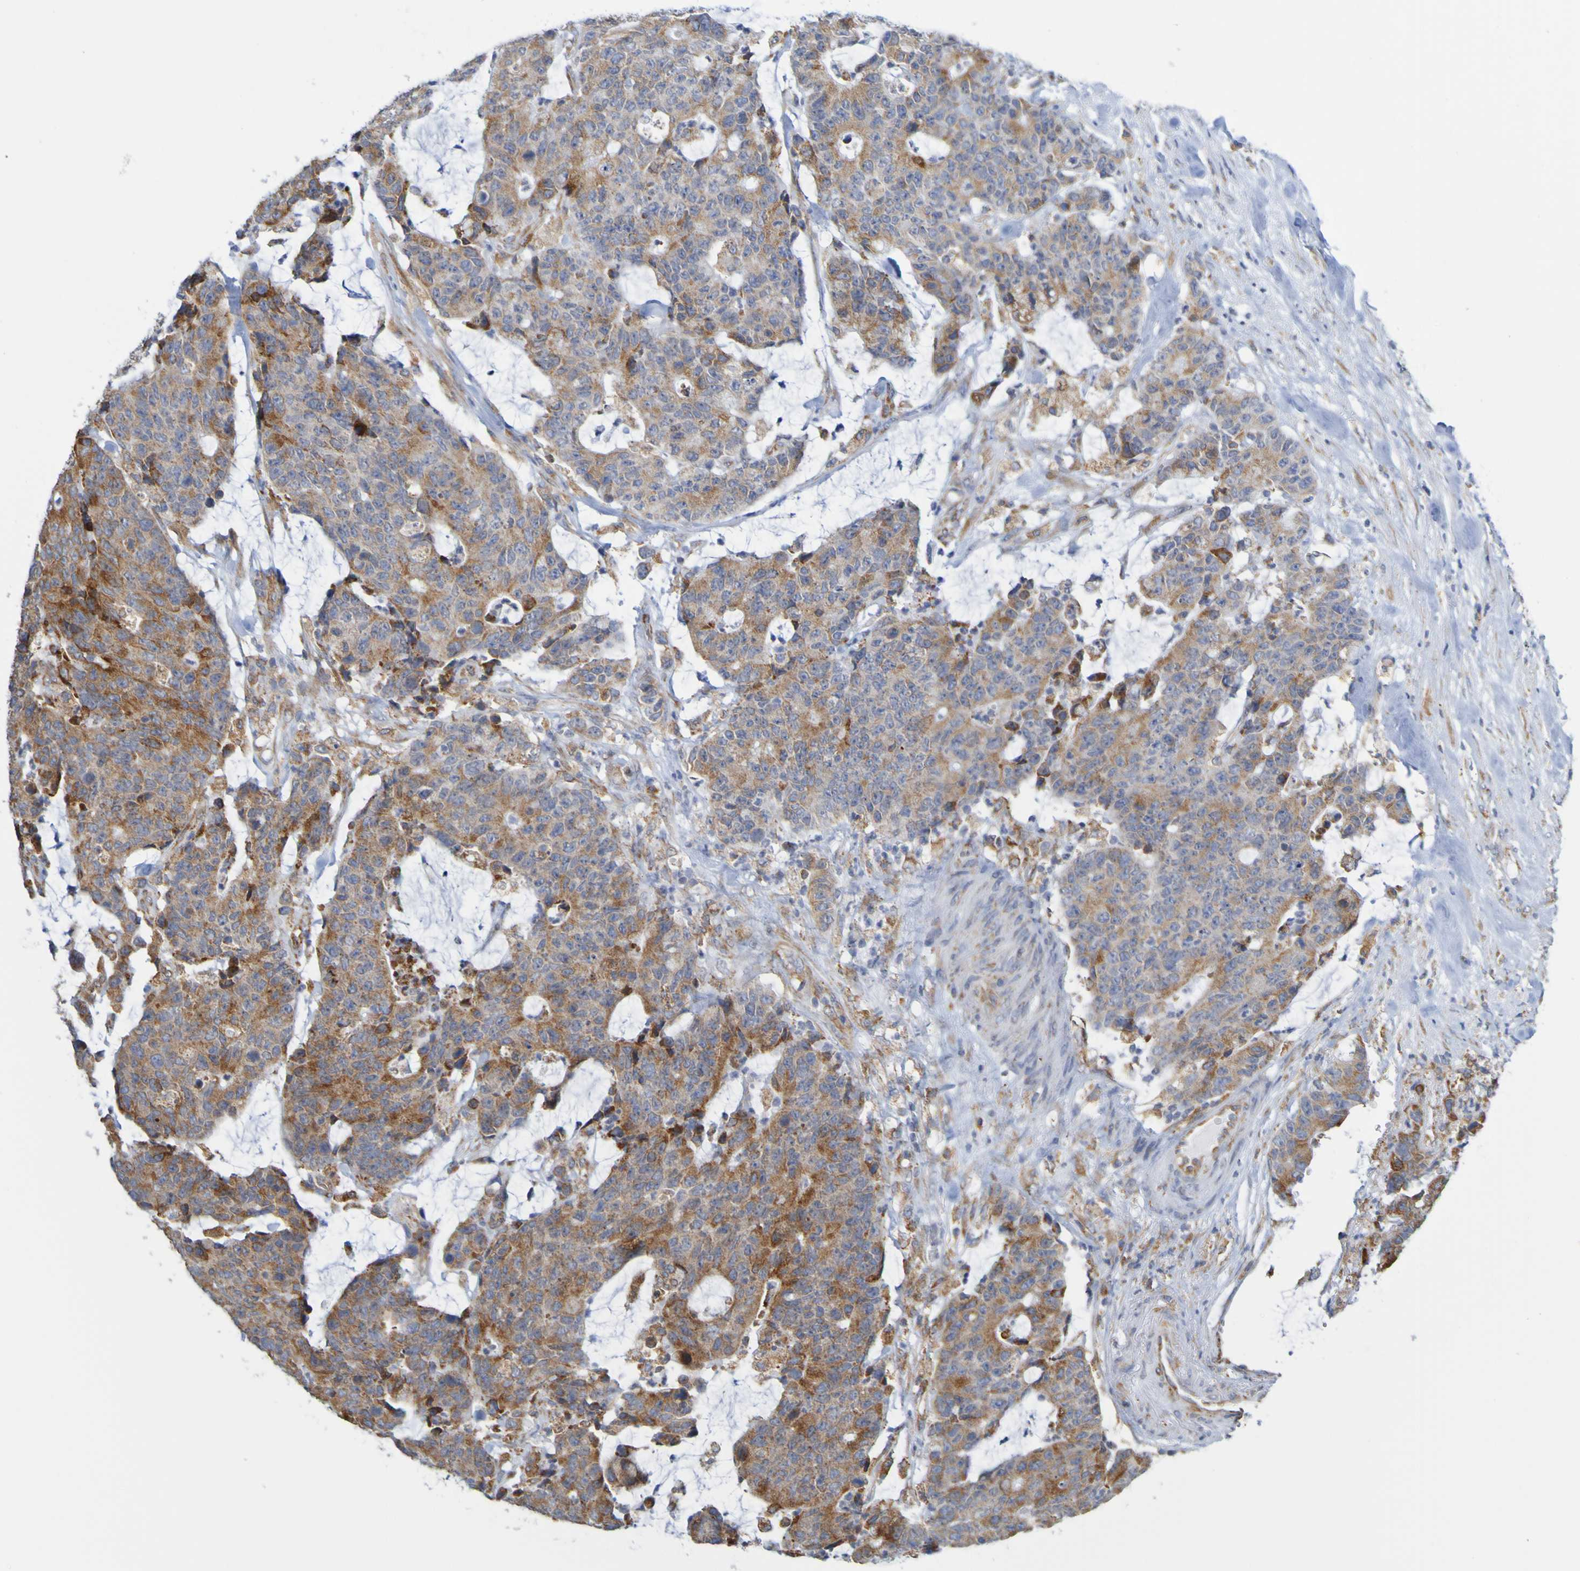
{"staining": {"intensity": "strong", "quantity": "<25%", "location": "cytoplasmic/membranous"}, "tissue": "colorectal cancer", "cell_type": "Tumor cells", "image_type": "cancer", "snomed": [{"axis": "morphology", "description": "Adenocarcinoma, NOS"}, {"axis": "topography", "description": "Colon"}], "caption": "This micrograph displays immunohistochemistry (IHC) staining of human adenocarcinoma (colorectal), with medium strong cytoplasmic/membranous positivity in approximately <25% of tumor cells.", "gene": "PDIA3", "patient": {"sex": "female", "age": 86}}